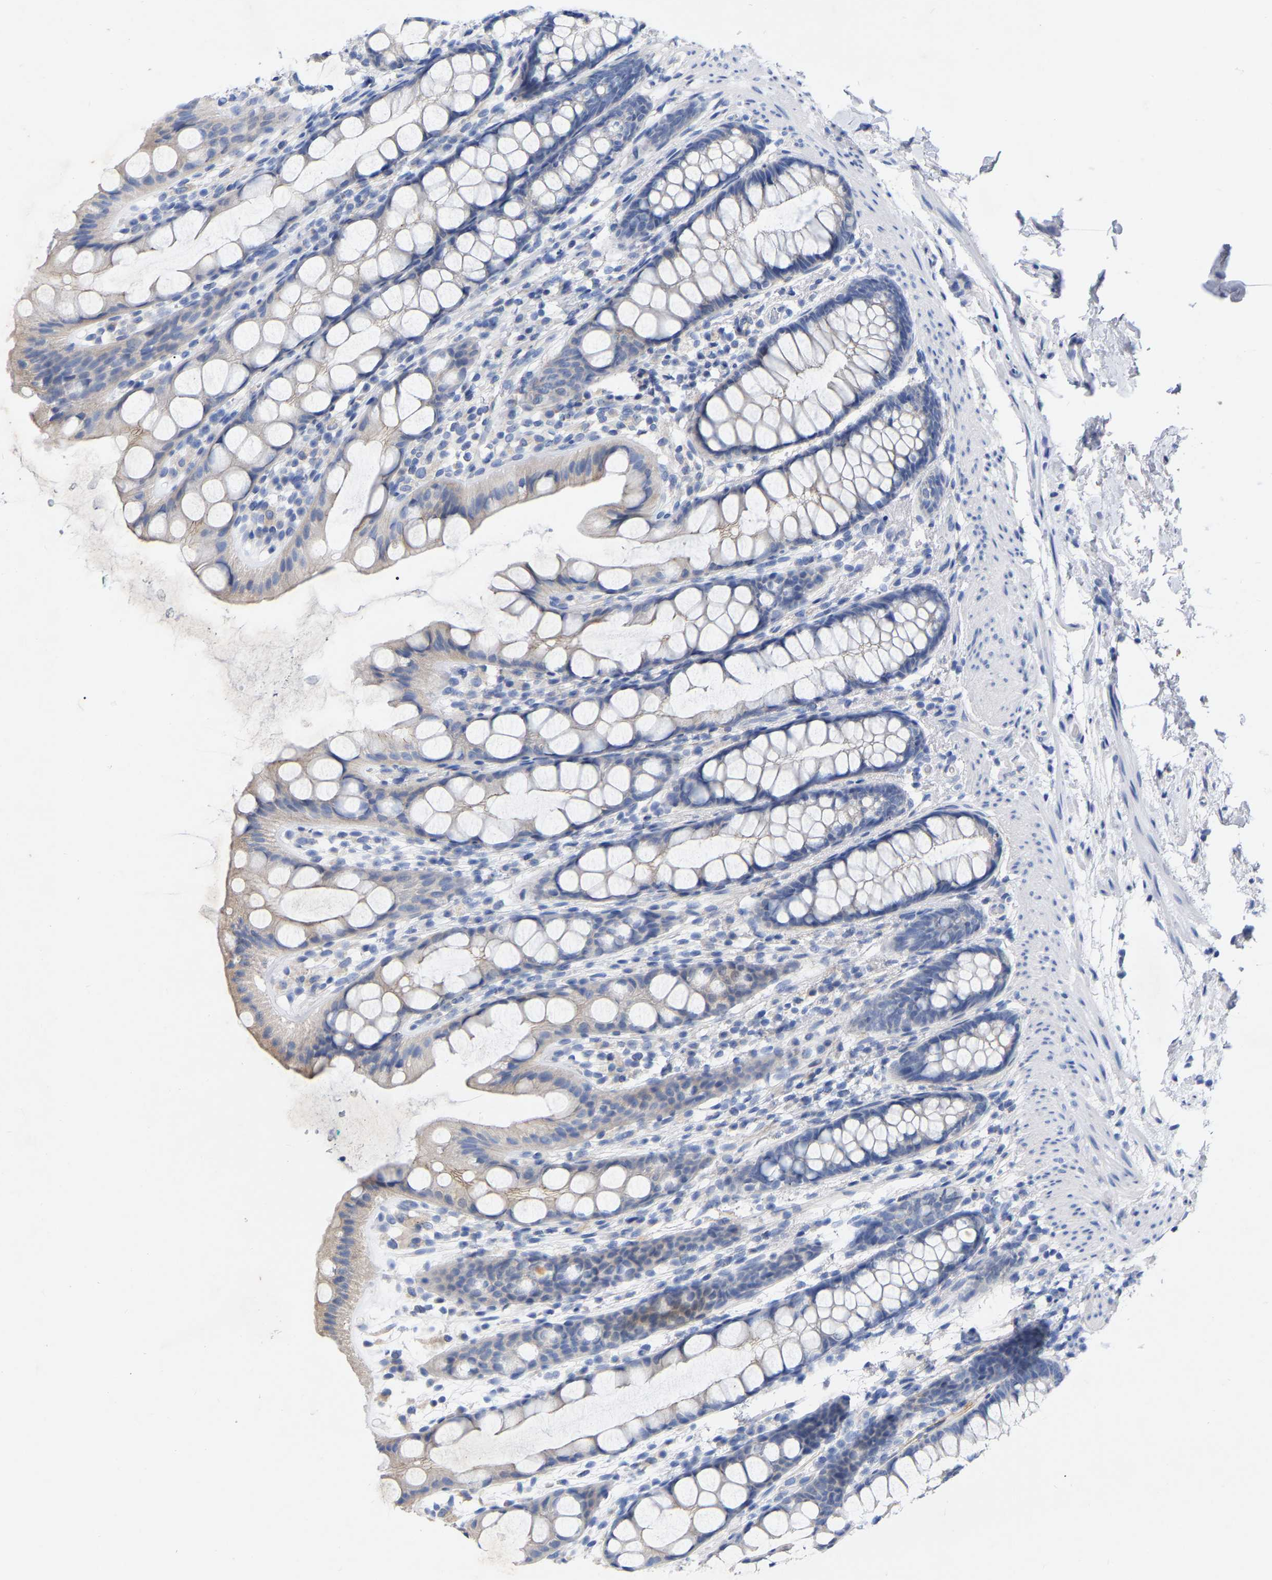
{"staining": {"intensity": "weak", "quantity": "<25%", "location": "cytoplasmic/membranous"}, "tissue": "rectum", "cell_type": "Glandular cells", "image_type": "normal", "snomed": [{"axis": "morphology", "description": "Normal tissue, NOS"}, {"axis": "topography", "description": "Rectum"}], "caption": "The immunohistochemistry histopathology image has no significant positivity in glandular cells of rectum. Brightfield microscopy of immunohistochemistry (IHC) stained with DAB (brown) and hematoxylin (blue), captured at high magnification.", "gene": "STRIP2", "patient": {"sex": "female", "age": 65}}